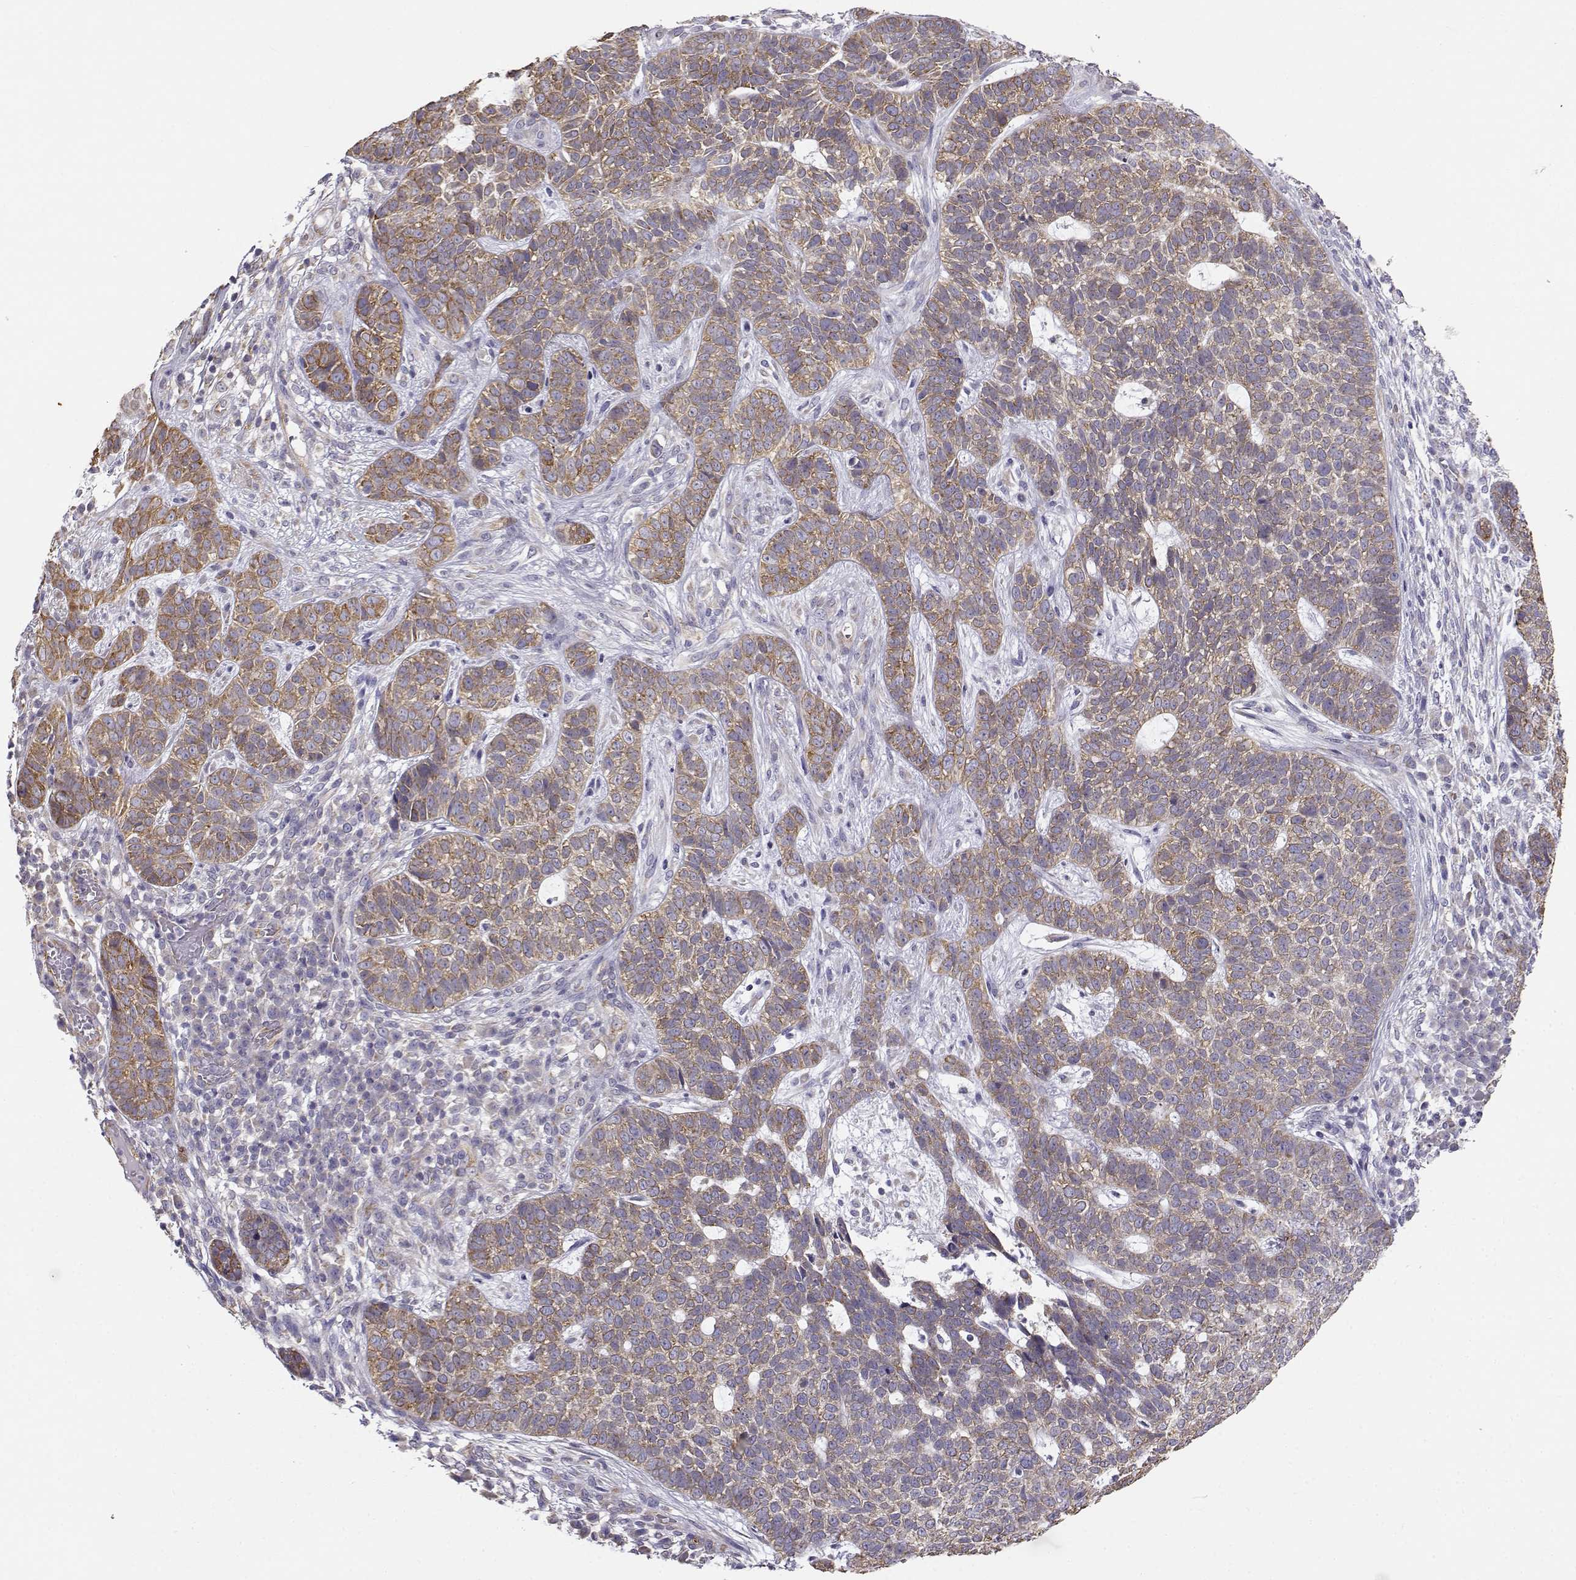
{"staining": {"intensity": "moderate", "quantity": ">75%", "location": "cytoplasmic/membranous"}, "tissue": "skin cancer", "cell_type": "Tumor cells", "image_type": "cancer", "snomed": [{"axis": "morphology", "description": "Basal cell carcinoma"}, {"axis": "topography", "description": "Skin"}], "caption": "Protein analysis of basal cell carcinoma (skin) tissue reveals moderate cytoplasmic/membranous expression in approximately >75% of tumor cells.", "gene": "BEND6", "patient": {"sex": "female", "age": 69}}